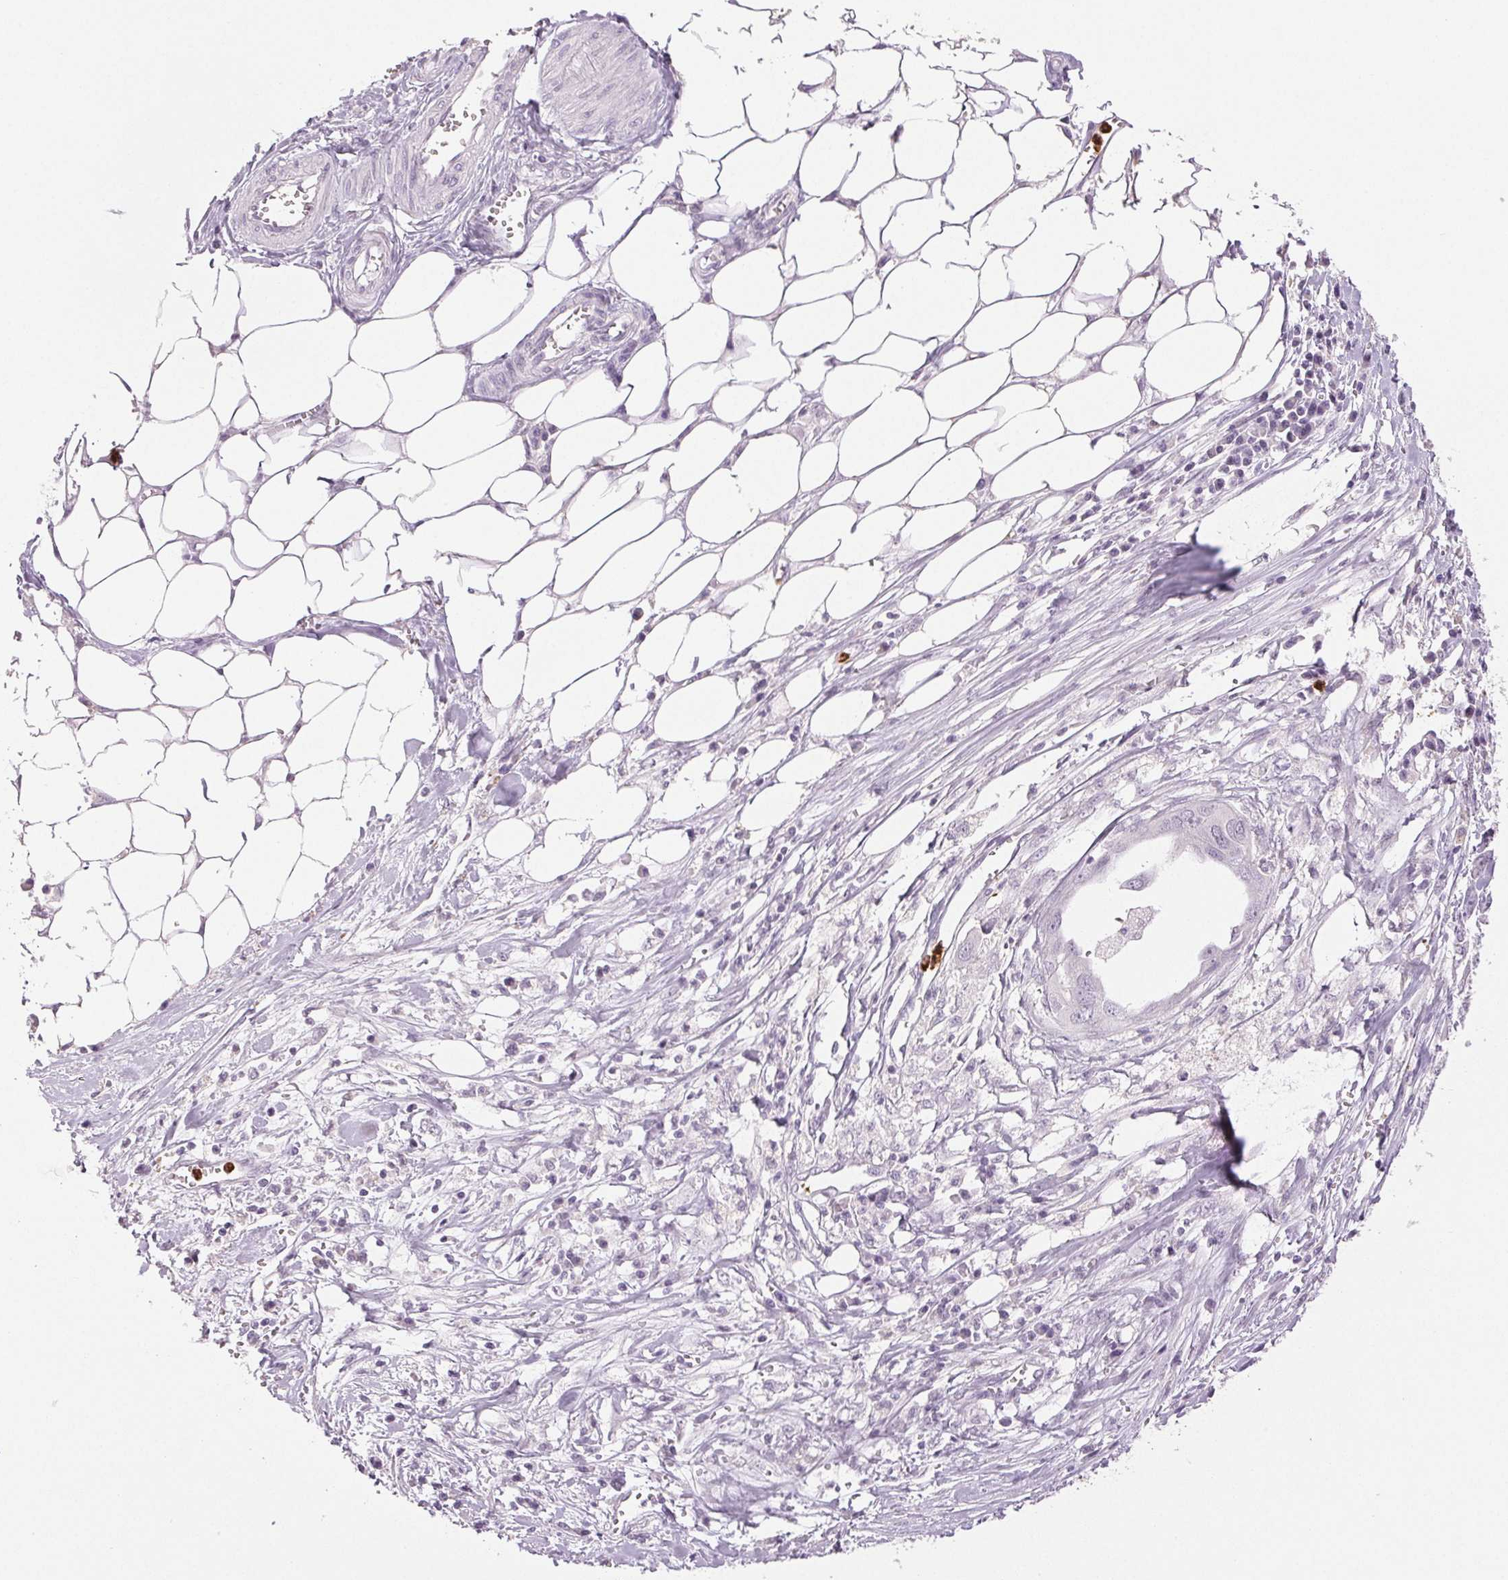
{"staining": {"intensity": "negative", "quantity": "none", "location": "none"}, "tissue": "ovarian cancer", "cell_type": "Tumor cells", "image_type": "cancer", "snomed": [{"axis": "morphology", "description": "Carcinoma, endometroid"}, {"axis": "topography", "description": "Ovary"}], "caption": "Ovarian endometroid carcinoma was stained to show a protein in brown. There is no significant staining in tumor cells.", "gene": "LTF", "patient": {"sex": "female", "age": 70}}